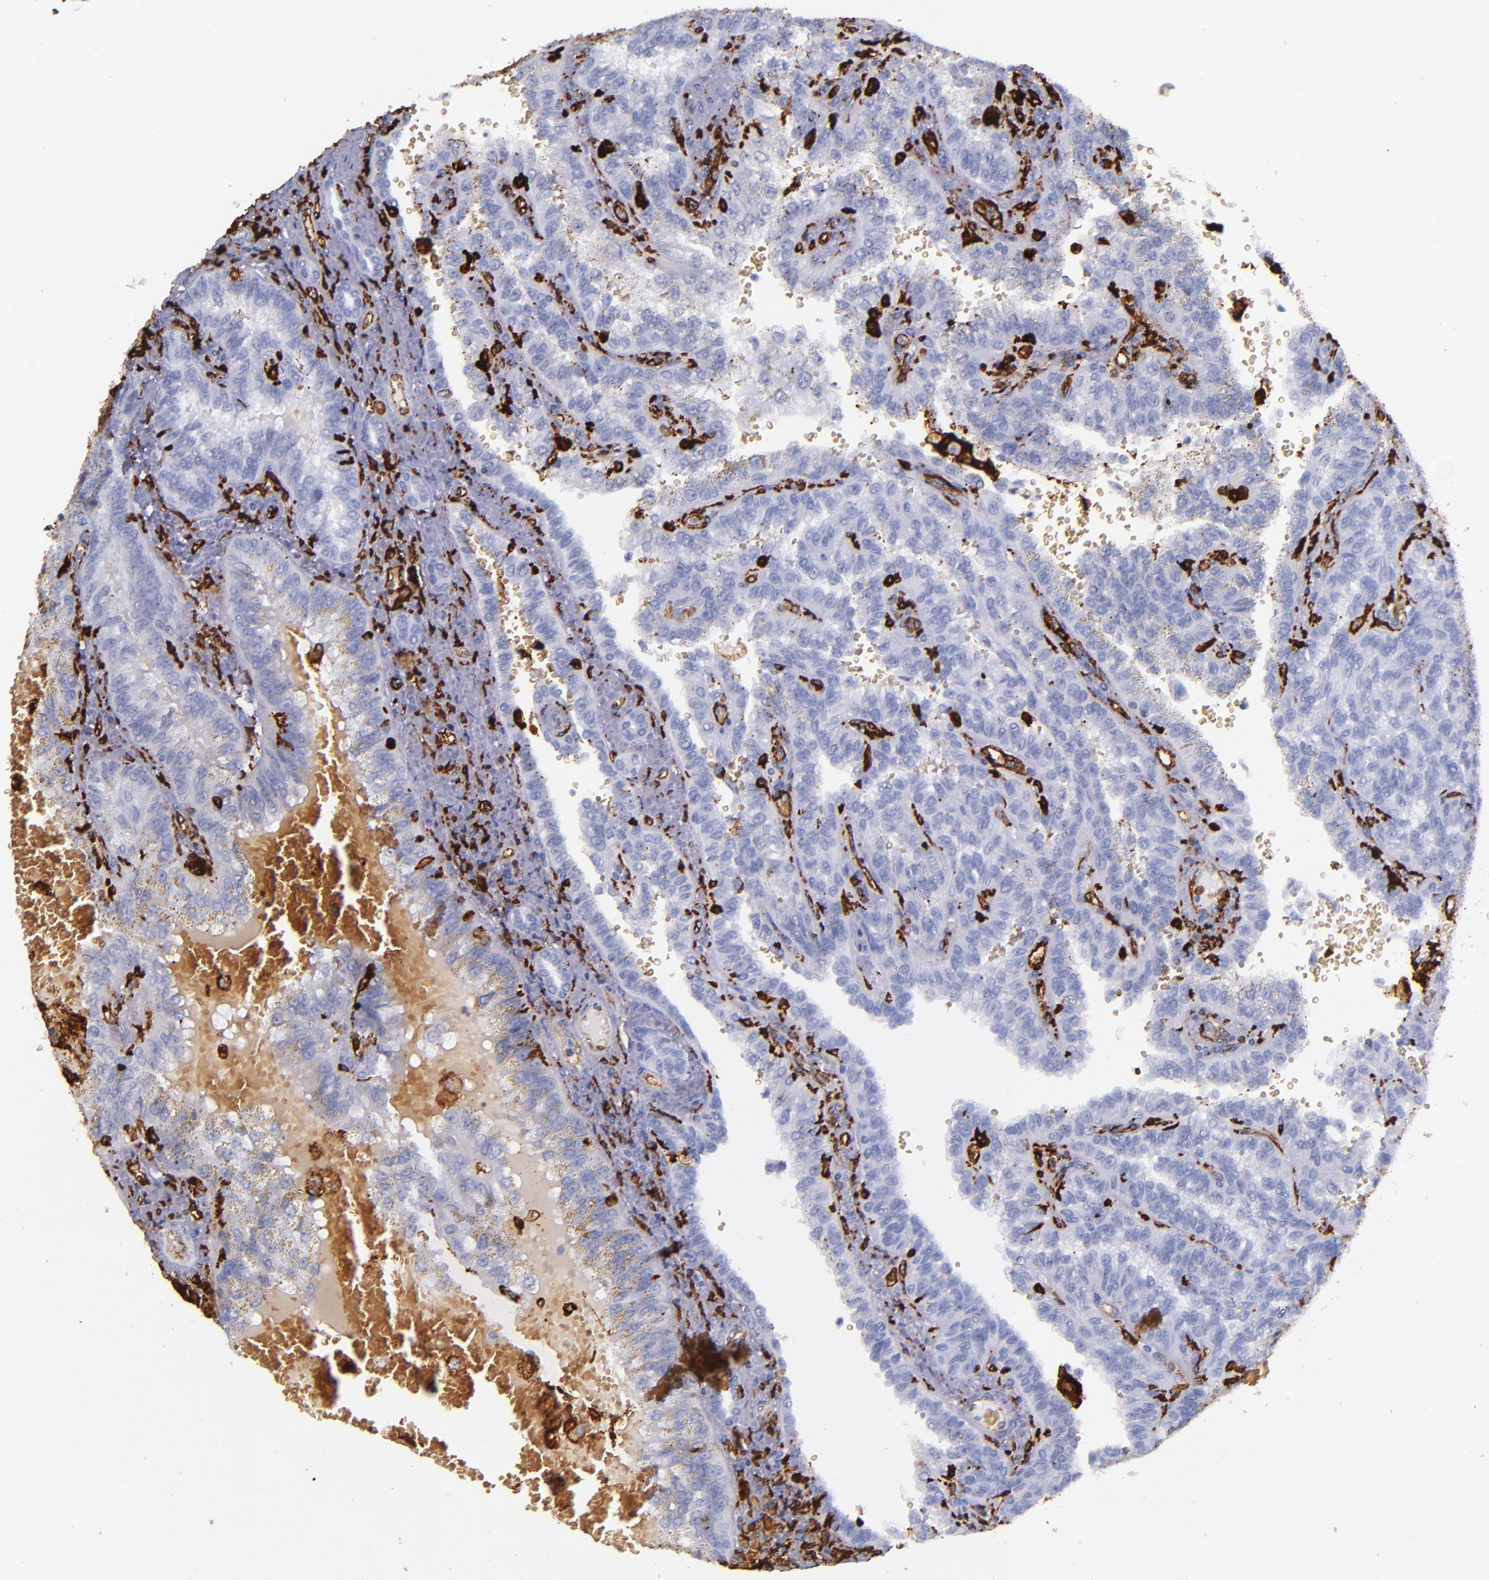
{"staining": {"intensity": "weak", "quantity": ">75%", "location": "cytoplasmic/membranous"}, "tissue": "renal cancer", "cell_type": "Tumor cells", "image_type": "cancer", "snomed": [{"axis": "morphology", "description": "Inflammation, NOS"}, {"axis": "morphology", "description": "Adenocarcinoma, NOS"}, {"axis": "topography", "description": "Kidney"}], "caption": "This is a photomicrograph of IHC staining of renal cancer (adenocarcinoma), which shows weak staining in the cytoplasmic/membranous of tumor cells.", "gene": "HLA-DRA", "patient": {"sex": "male", "age": 68}}